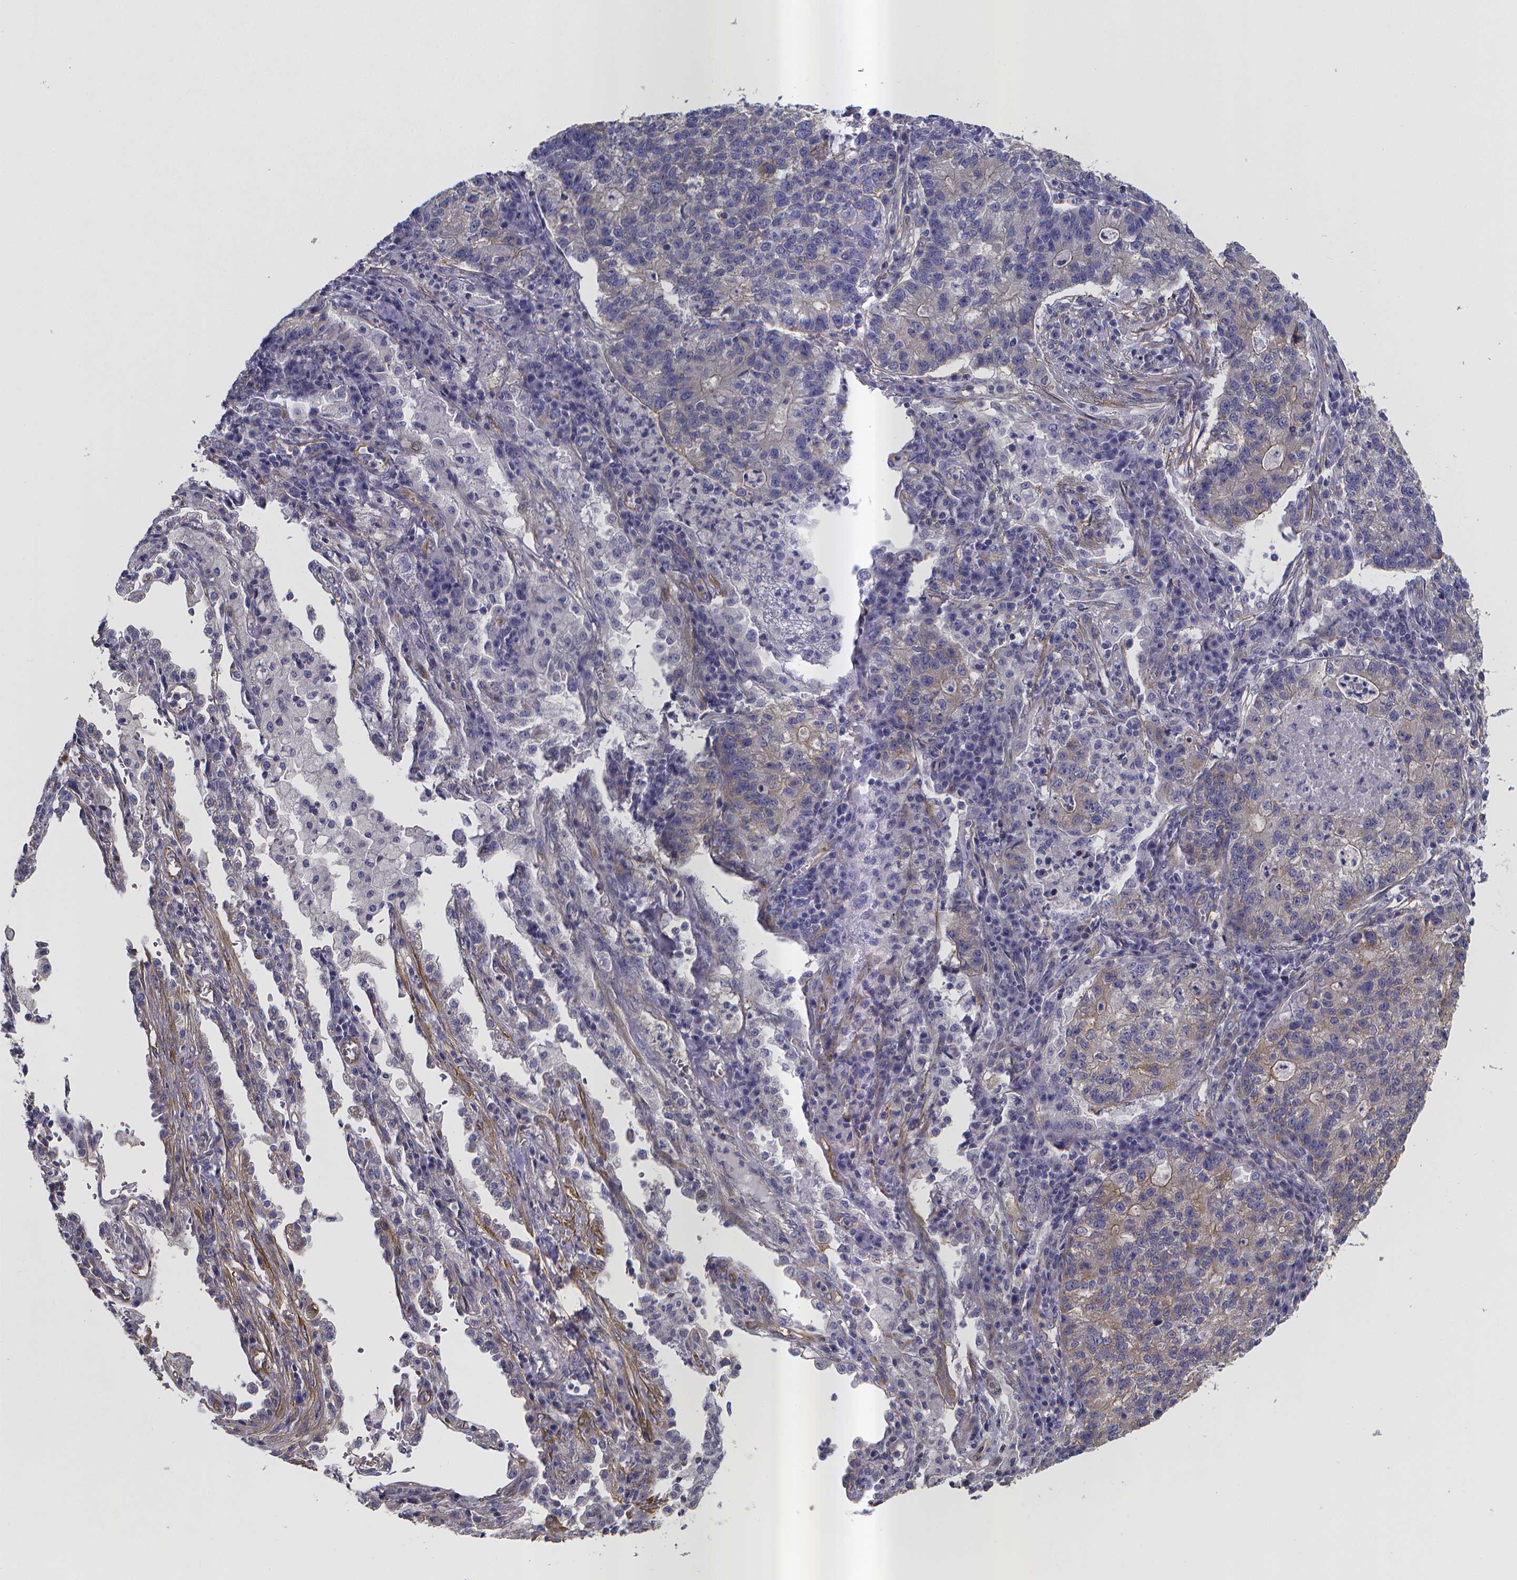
{"staining": {"intensity": "negative", "quantity": "none", "location": "none"}, "tissue": "lung cancer", "cell_type": "Tumor cells", "image_type": "cancer", "snomed": [{"axis": "morphology", "description": "Adenocarcinoma, NOS"}, {"axis": "topography", "description": "Lung"}], "caption": "The immunohistochemistry (IHC) photomicrograph has no significant positivity in tumor cells of lung cancer tissue. (DAB immunohistochemistry, high magnification).", "gene": "RERG", "patient": {"sex": "male", "age": 57}}